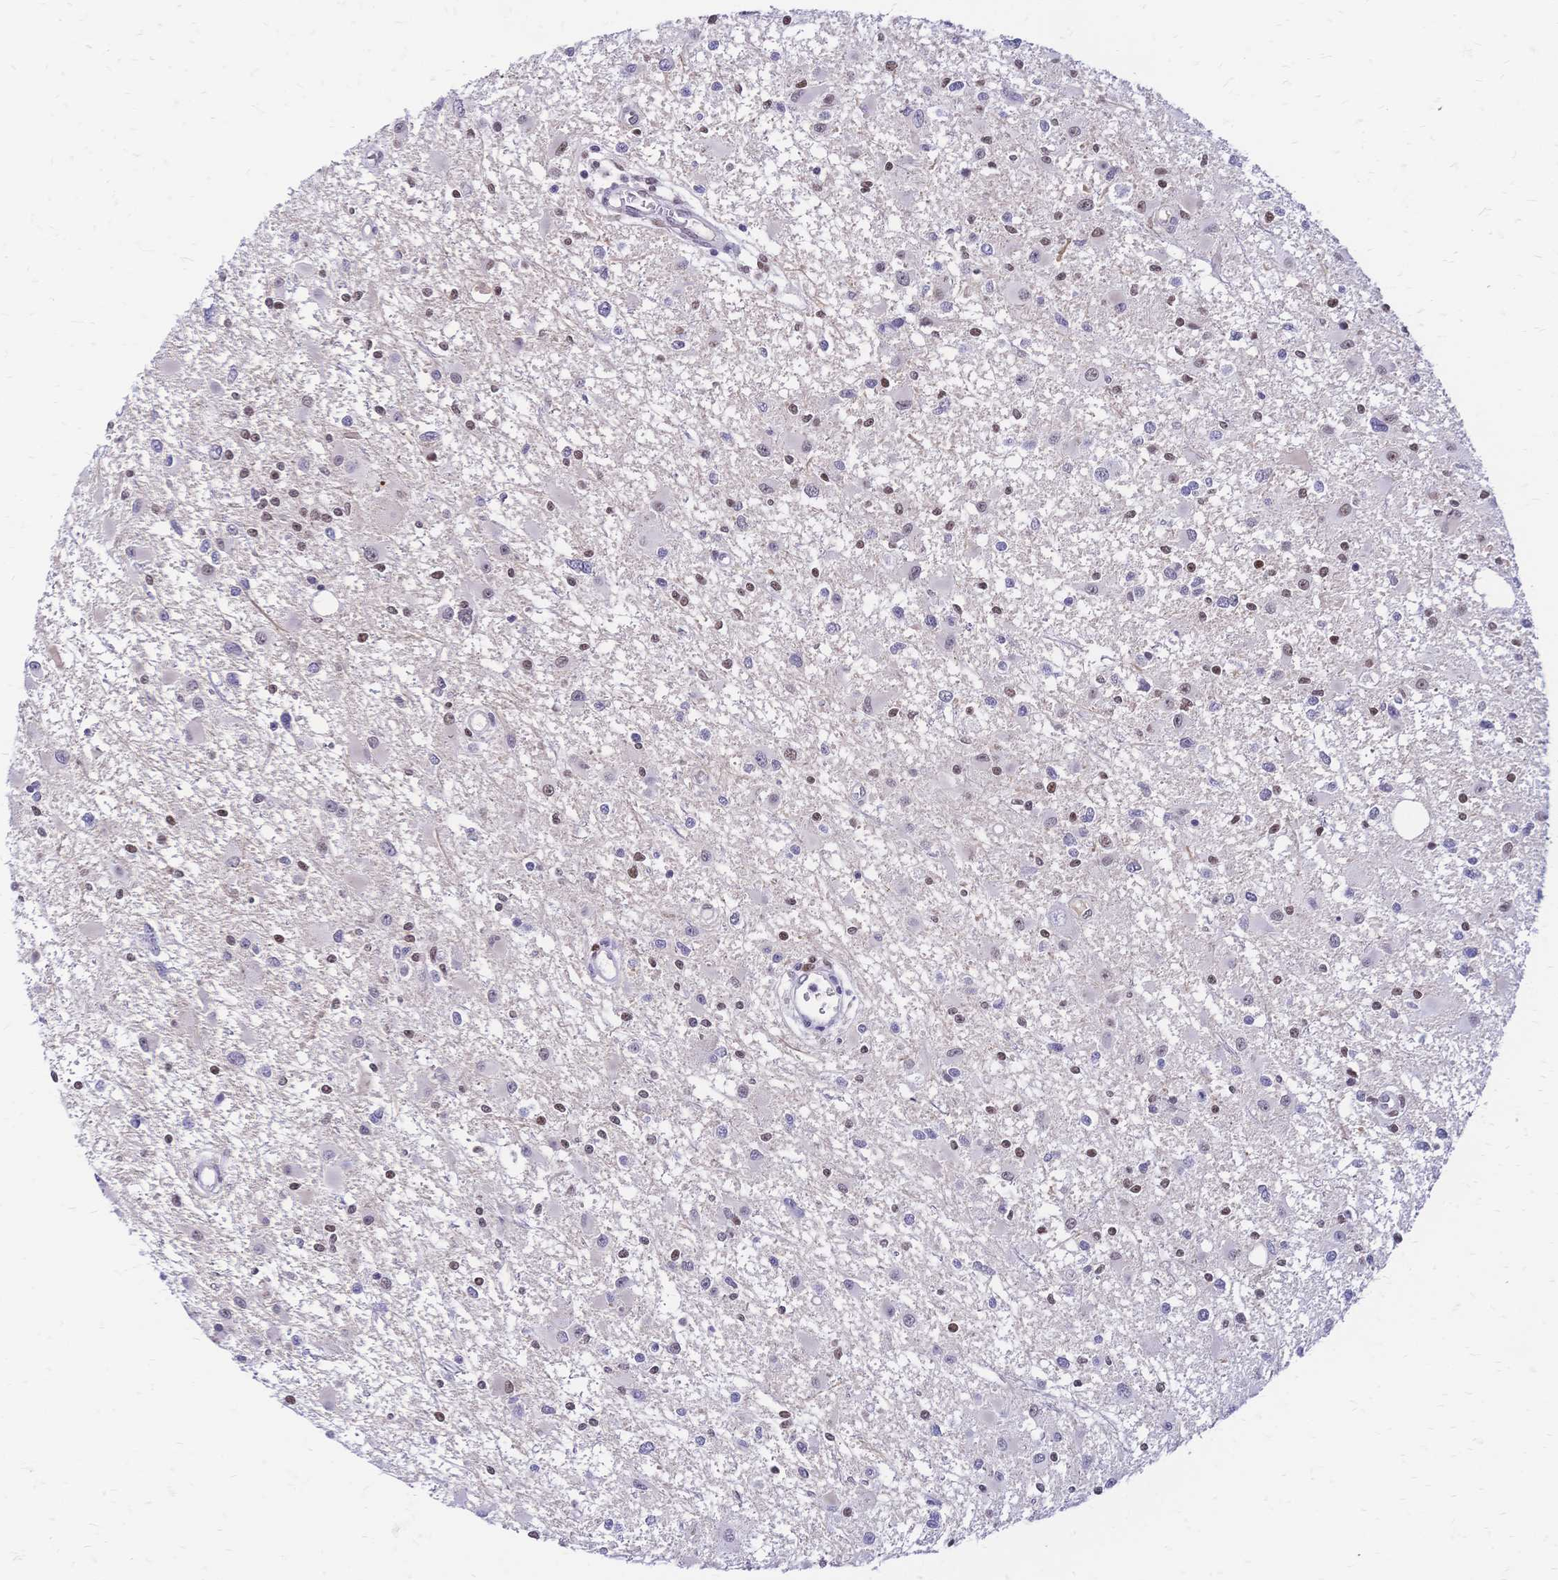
{"staining": {"intensity": "moderate", "quantity": "25%-75%", "location": "nuclear"}, "tissue": "glioma", "cell_type": "Tumor cells", "image_type": "cancer", "snomed": [{"axis": "morphology", "description": "Glioma, malignant, High grade"}, {"axis": "topography", "description": "Brain"}], "caption": "Glioma was stained to show a protein in brown. There is medium levels of moderate nuclear positivity in approximately 25%-75% of tumor cells. The staining is performed using DAB brown chromogen to label protein expression. The nuclei are counter-stained blue using hematoxylin.", "gene": "NFIC", "patient": {"sex": "male", "age": 54}}